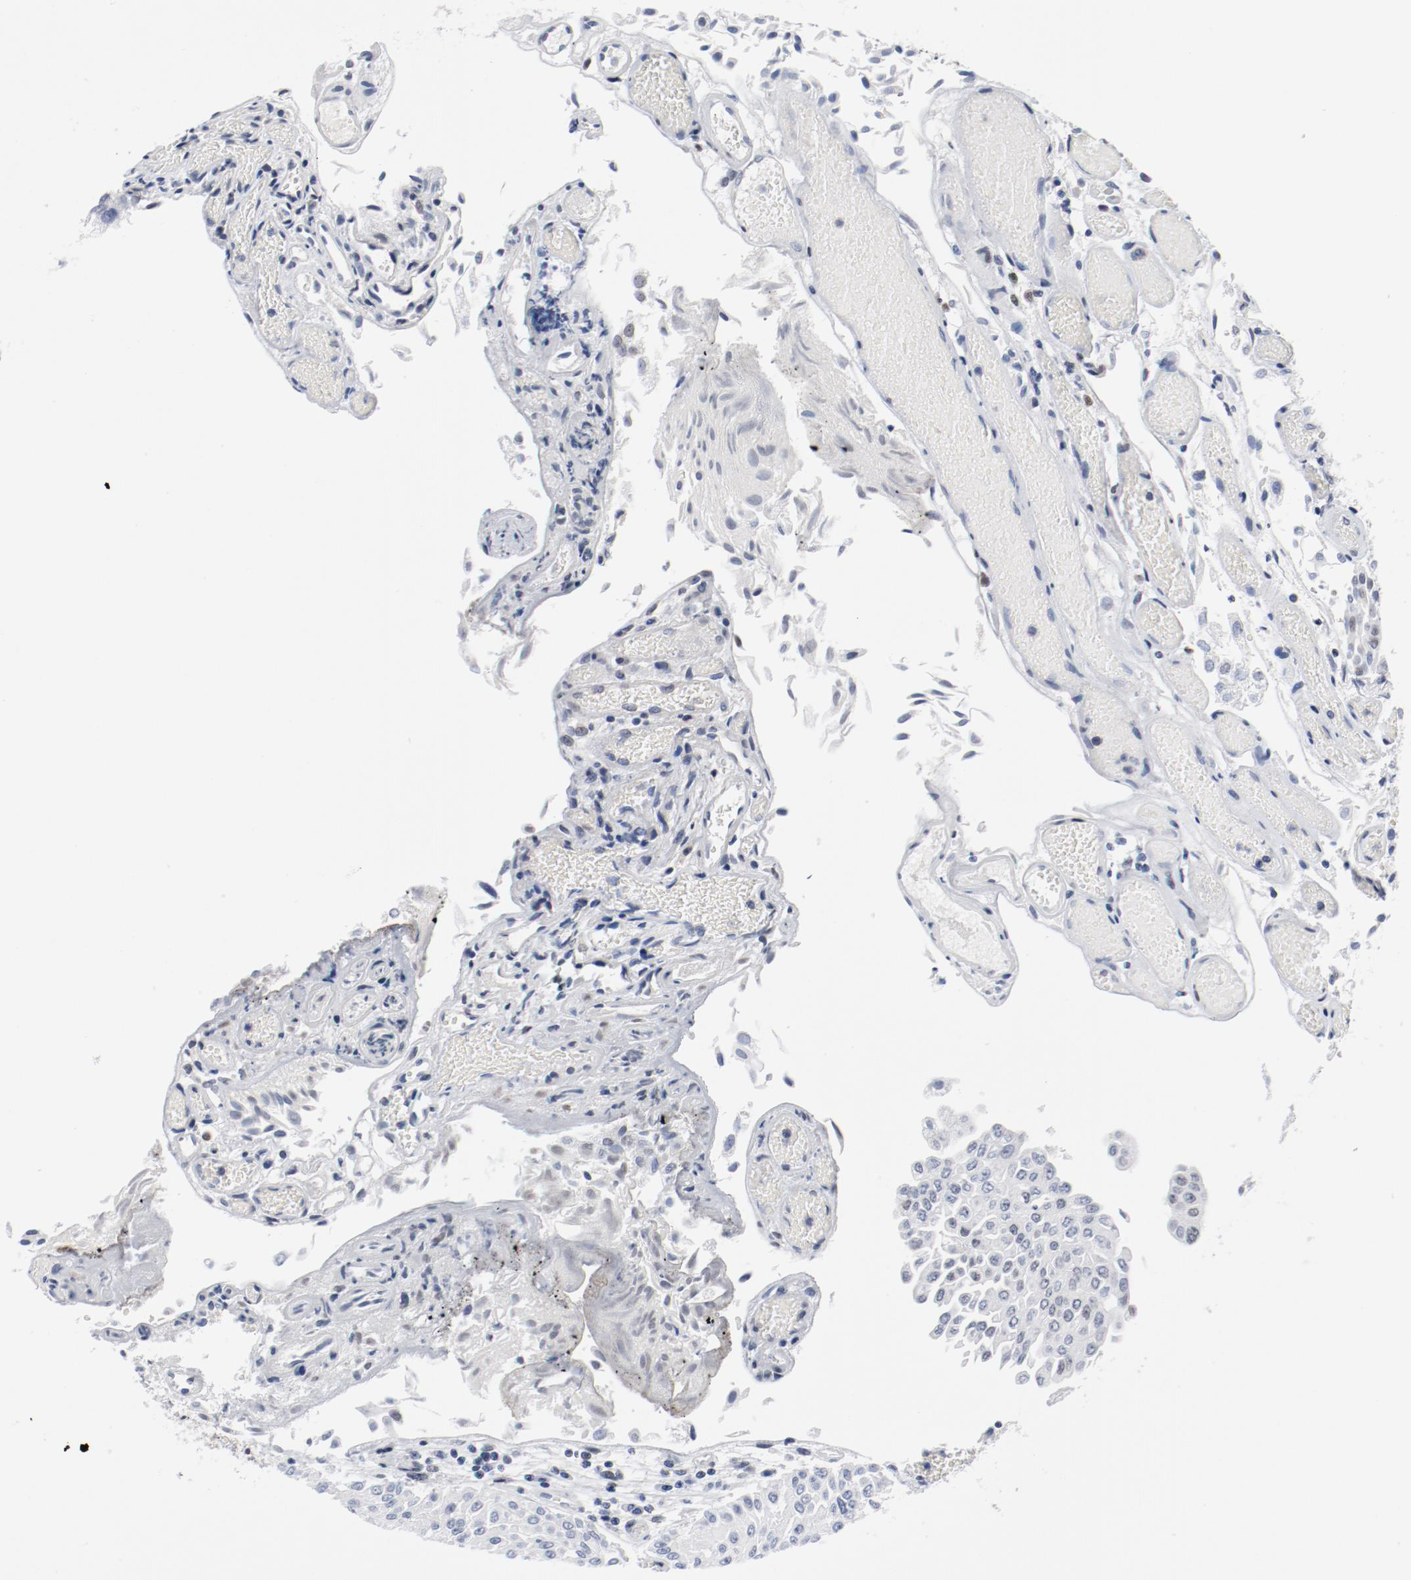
{"staining": {"intensity": "negative", "quantity": "none", "location": "none"}, "tissue": "urothelial cancer", "cell_type": "Tumor cells", "image_type": "cancer", "snomed": [{"axis": "morphology", "description": "Urothelial carcinoma, Low grade"}, {"axis": "topography", "description": "Urinary bladder"}], "caption": "High magnification brightfield microscopy of urothelial cancer stained with DAB (brown) and counterstained with hematoxylin (blue): tumor cells show no significant staining.", "gene": "ARNT", "patient": {"sex": "male", "age": 86}}